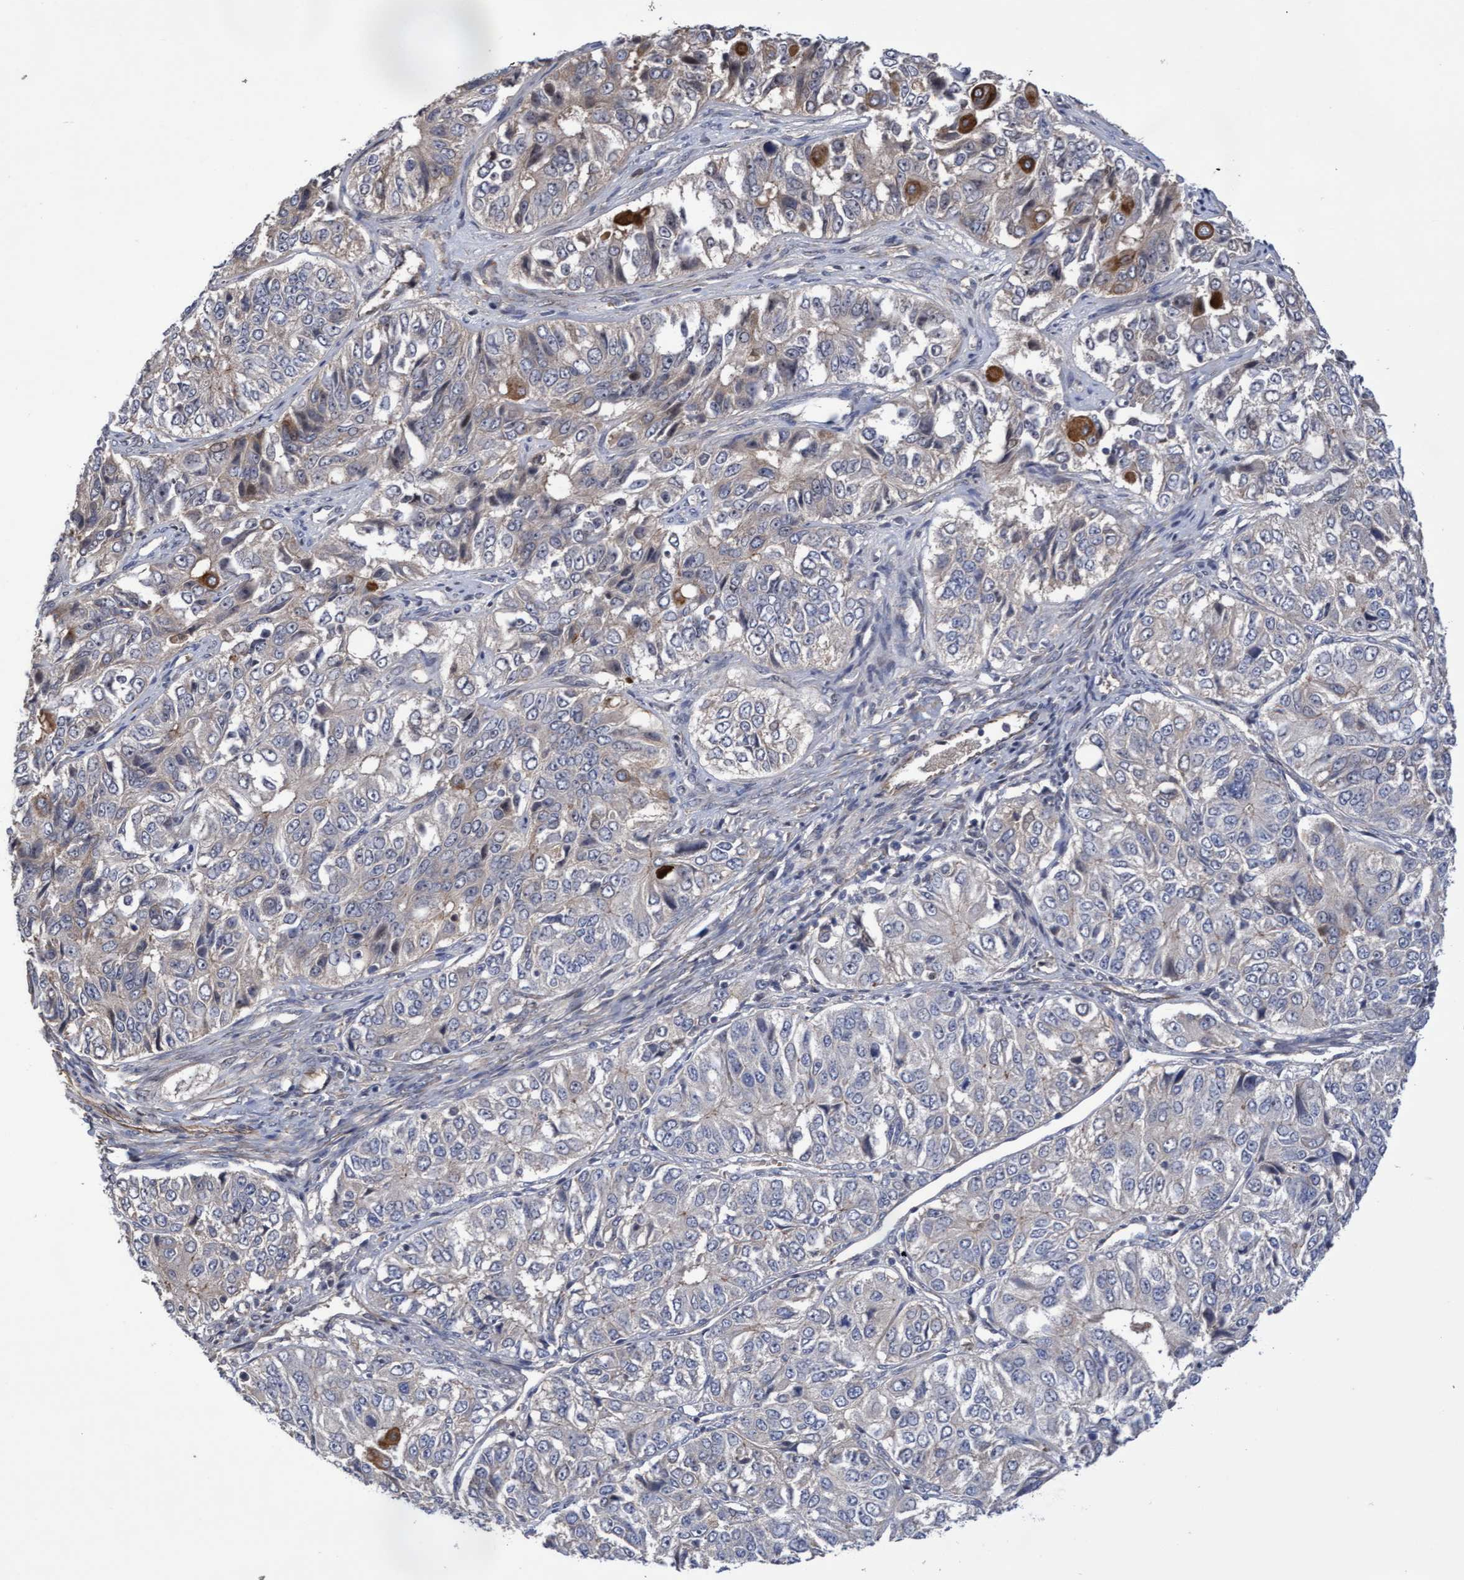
{"staining": {"intensity": "negative", "quantity": "none", "location": "none"}, "tissue": "ovarian cancer", "cell_type": "Tumor cells", "image_type": "cancer", "snomed": [{"axis": "morphology", "description": "Carcinoma, endometroid"}, {"axis": "topography", "description": "Ovary"}], "caption": "There is no significant staining in tumor cells of ovarian endometroid carcinoma.", "gene": "COBL", "patient": {"sex": "female", "age": 51}}